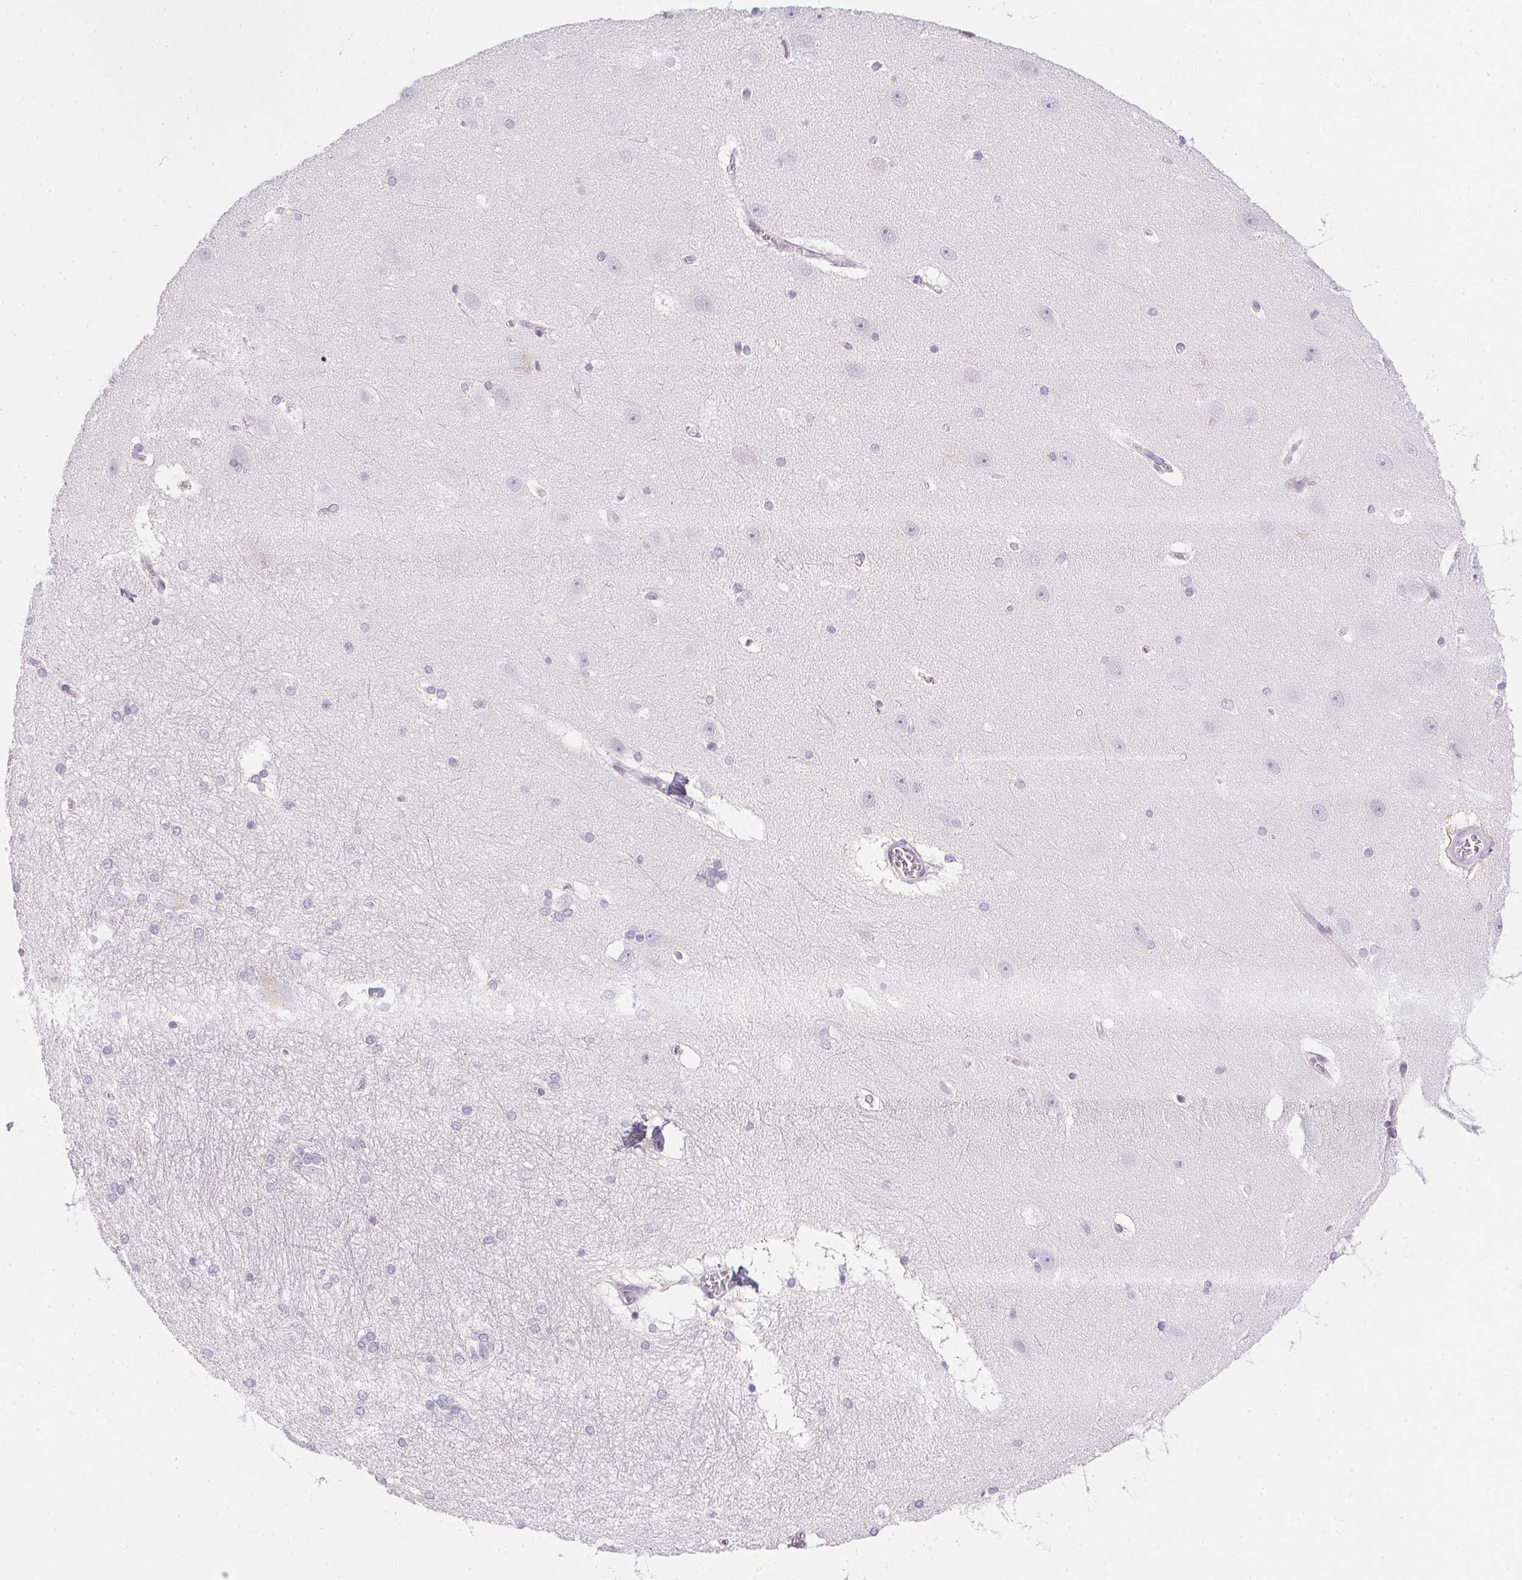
{"staining": {"intensity": "negative", "quantity": "none", "location": "none"}, "tissue": "hippocampus", "cell_type": "Glial cells", "image_type": "normal", "snomed": [{"axis": "morphology", "description": "Normal tissue, NOS"}, {"axis": "topography", "description": "Cerebral cortex"}, {"axis": "topography", "description": "Hippocampus"}], "caption": "The image shows no staining of glial cells in unremarkable hippocampus. (Brightfield microscopy of DAB (3,3'-diaminobenzidine) immunohistochemistry at high magnification).", "gene": "PRL", "patient": {"sex": "female", "age": 19}}